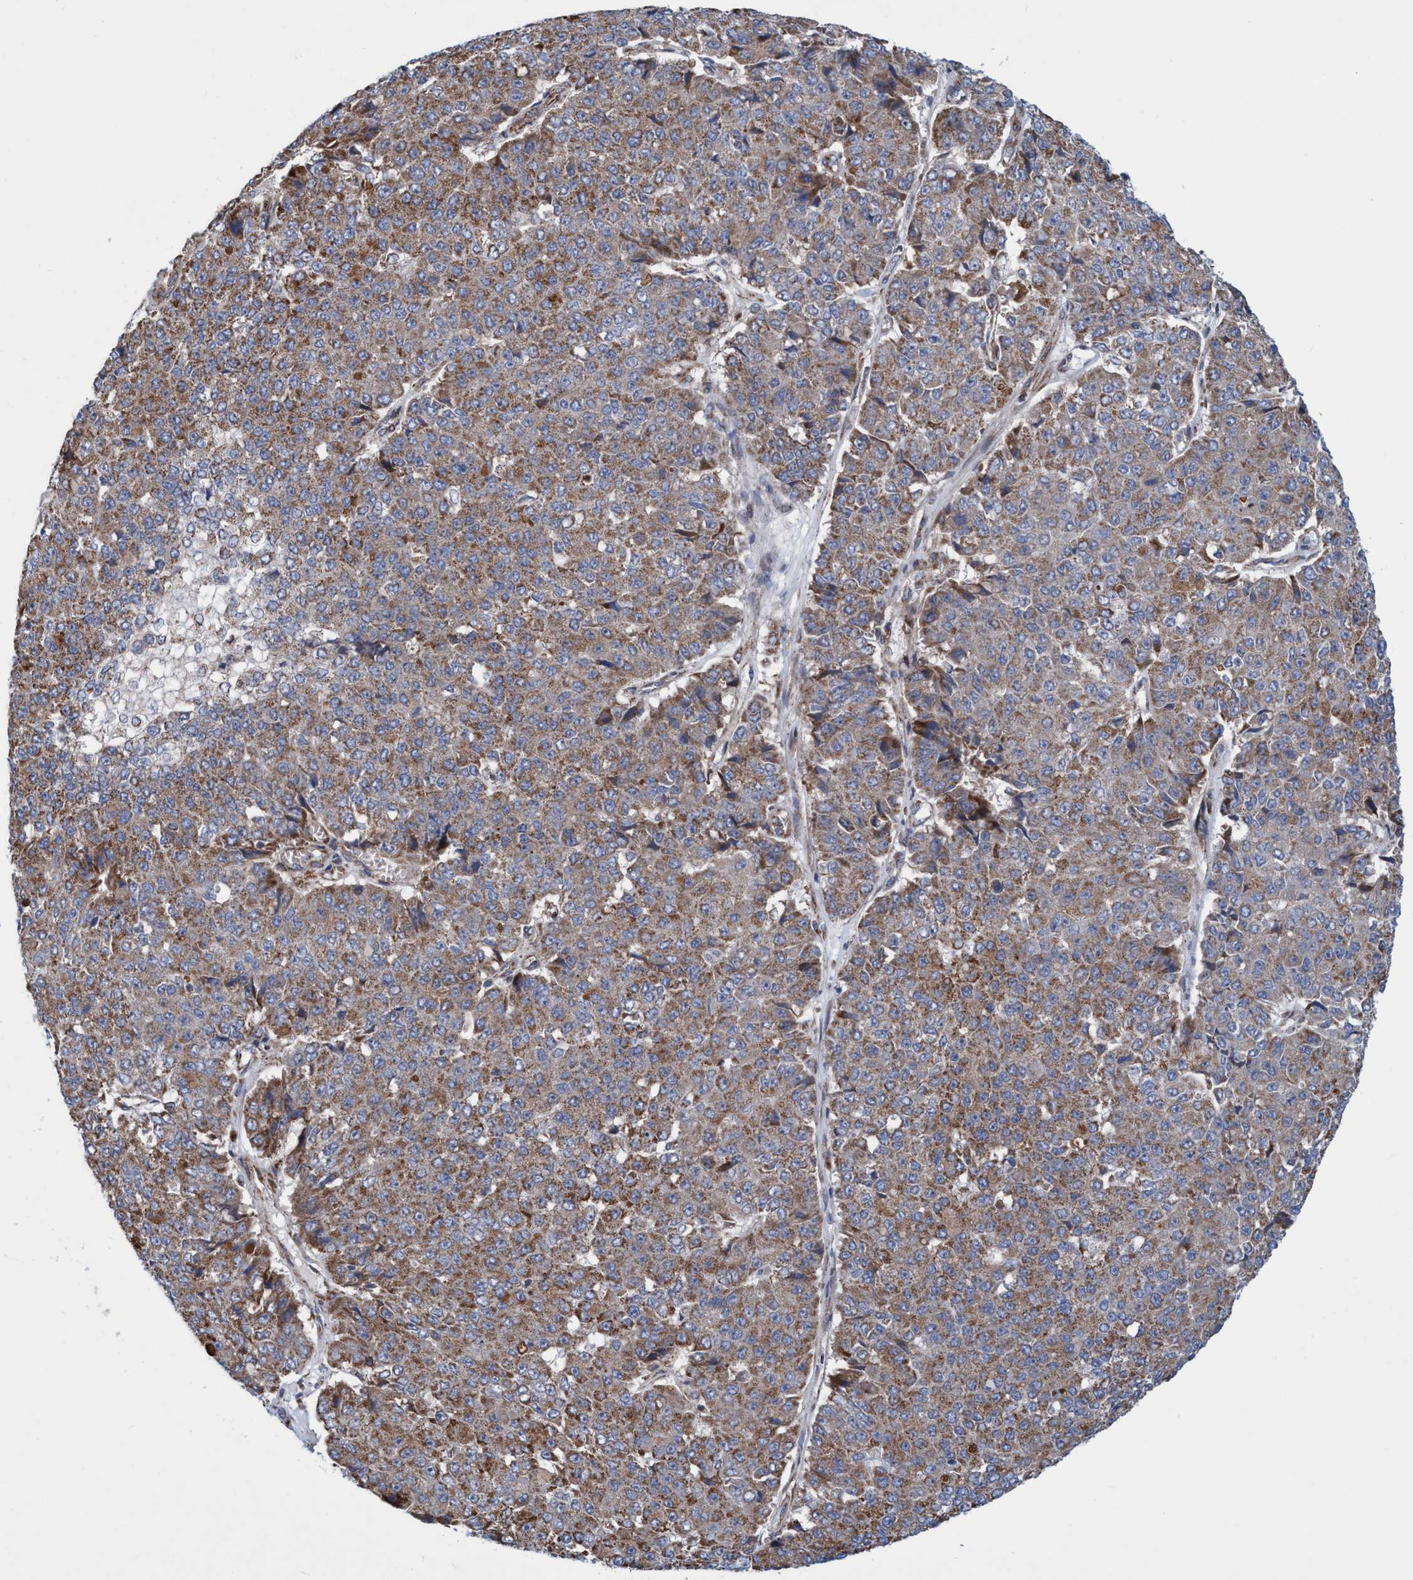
{"staining": {"intensity": "moderate", "quantity": ">75%", "location": "cytoplasmic/membranous"}, "tissue": "pancreatic cancer", "cell_type": "Tumor cells", "image_type": "cancer", "snomed": [{"axis": "morphology", "description": "Adenocarcinoma, NOS"}, {"axis": "topography", "description": "Pancreas"}], "caption": "Immunohistochemical staining of human pancreatic cancer (adenocarcinoma) demonstrates medium levels of moderate cytoplasmic/membranous expression in about >75% of tumor cells. Immunohistochemistry stains the protein of interest in brown and the nuclei are stained blue.", "gene": "POLR1F", "patient": {"sex": "male", "age": 50}}